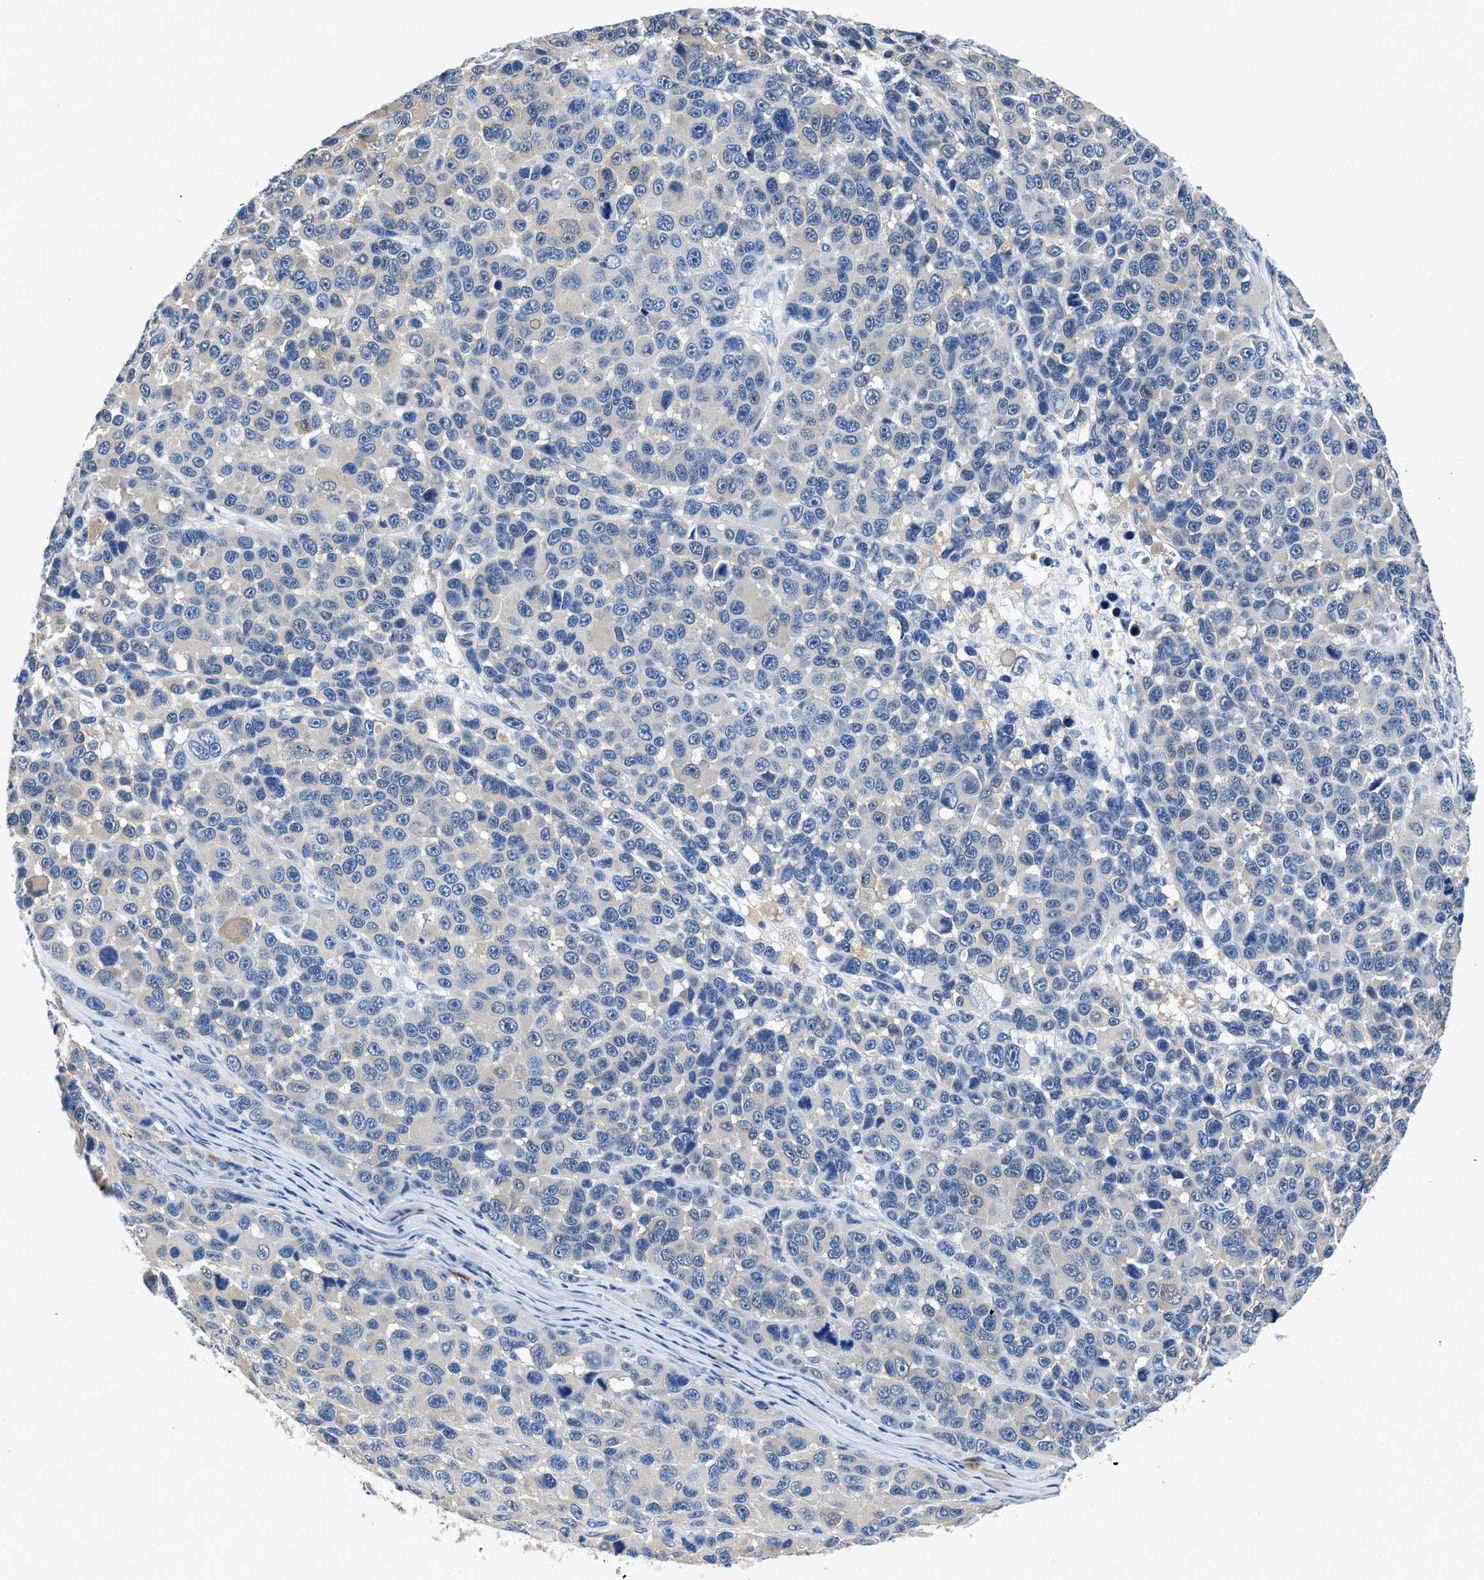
{"staining": {"intensity": "negative", "quantity": "none", "location": "none"}, "tissue": "melanoma", "cell_type": "Tumor cells", "image_type": "cancer", "snomed": [{"axis": "morphology", "description": "Malignant melanoma, NOS"}, {"axis": "topography", "description": "Skin"}], "caption": "Protein analysis of melanoma demonstrates no significant positivity in tumor cells.", "gene": "FADS6", "patient": {"sex": "male", "age": 53}}